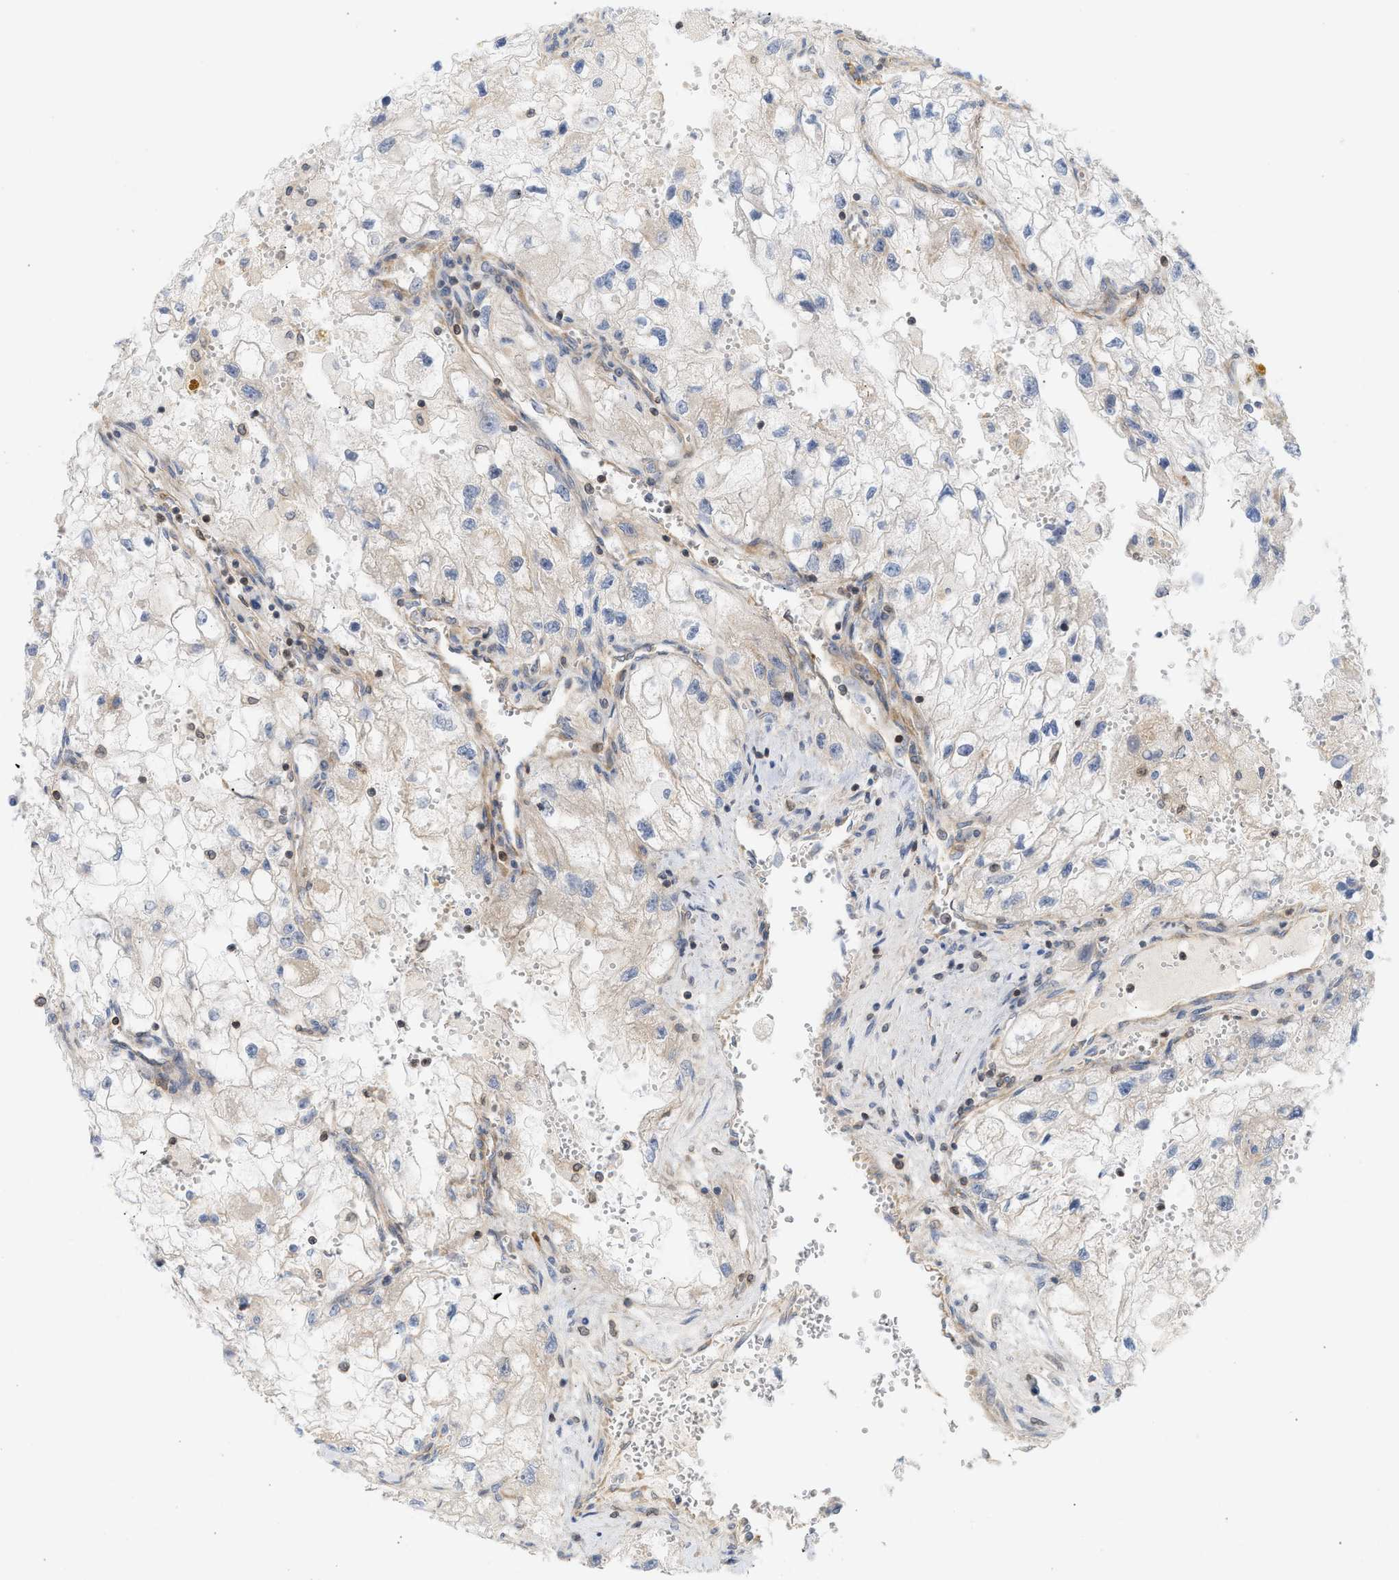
{"staining": {"intensity": "weak", "quantity": "<25%", "location": "cytoplasmic/membranous"}, "tissue": "renal cancer", "cell_type": "Tumor cells", "image_type": "cancer", "snomed": [{"axis": "morphology", "description": "Adenocarcinoma, NOS"}, {"axis": "topography", "description": "Kidney"}], "caption": "This image is of renal adenocarcinoma stained with immunohistochemistry (IHC) to label a protein in brown with the nuclei are counter-stained blue. There is no staining in tumor cells.", "gene": "STRN", "patient": {"sex": "female", "age": 70}}